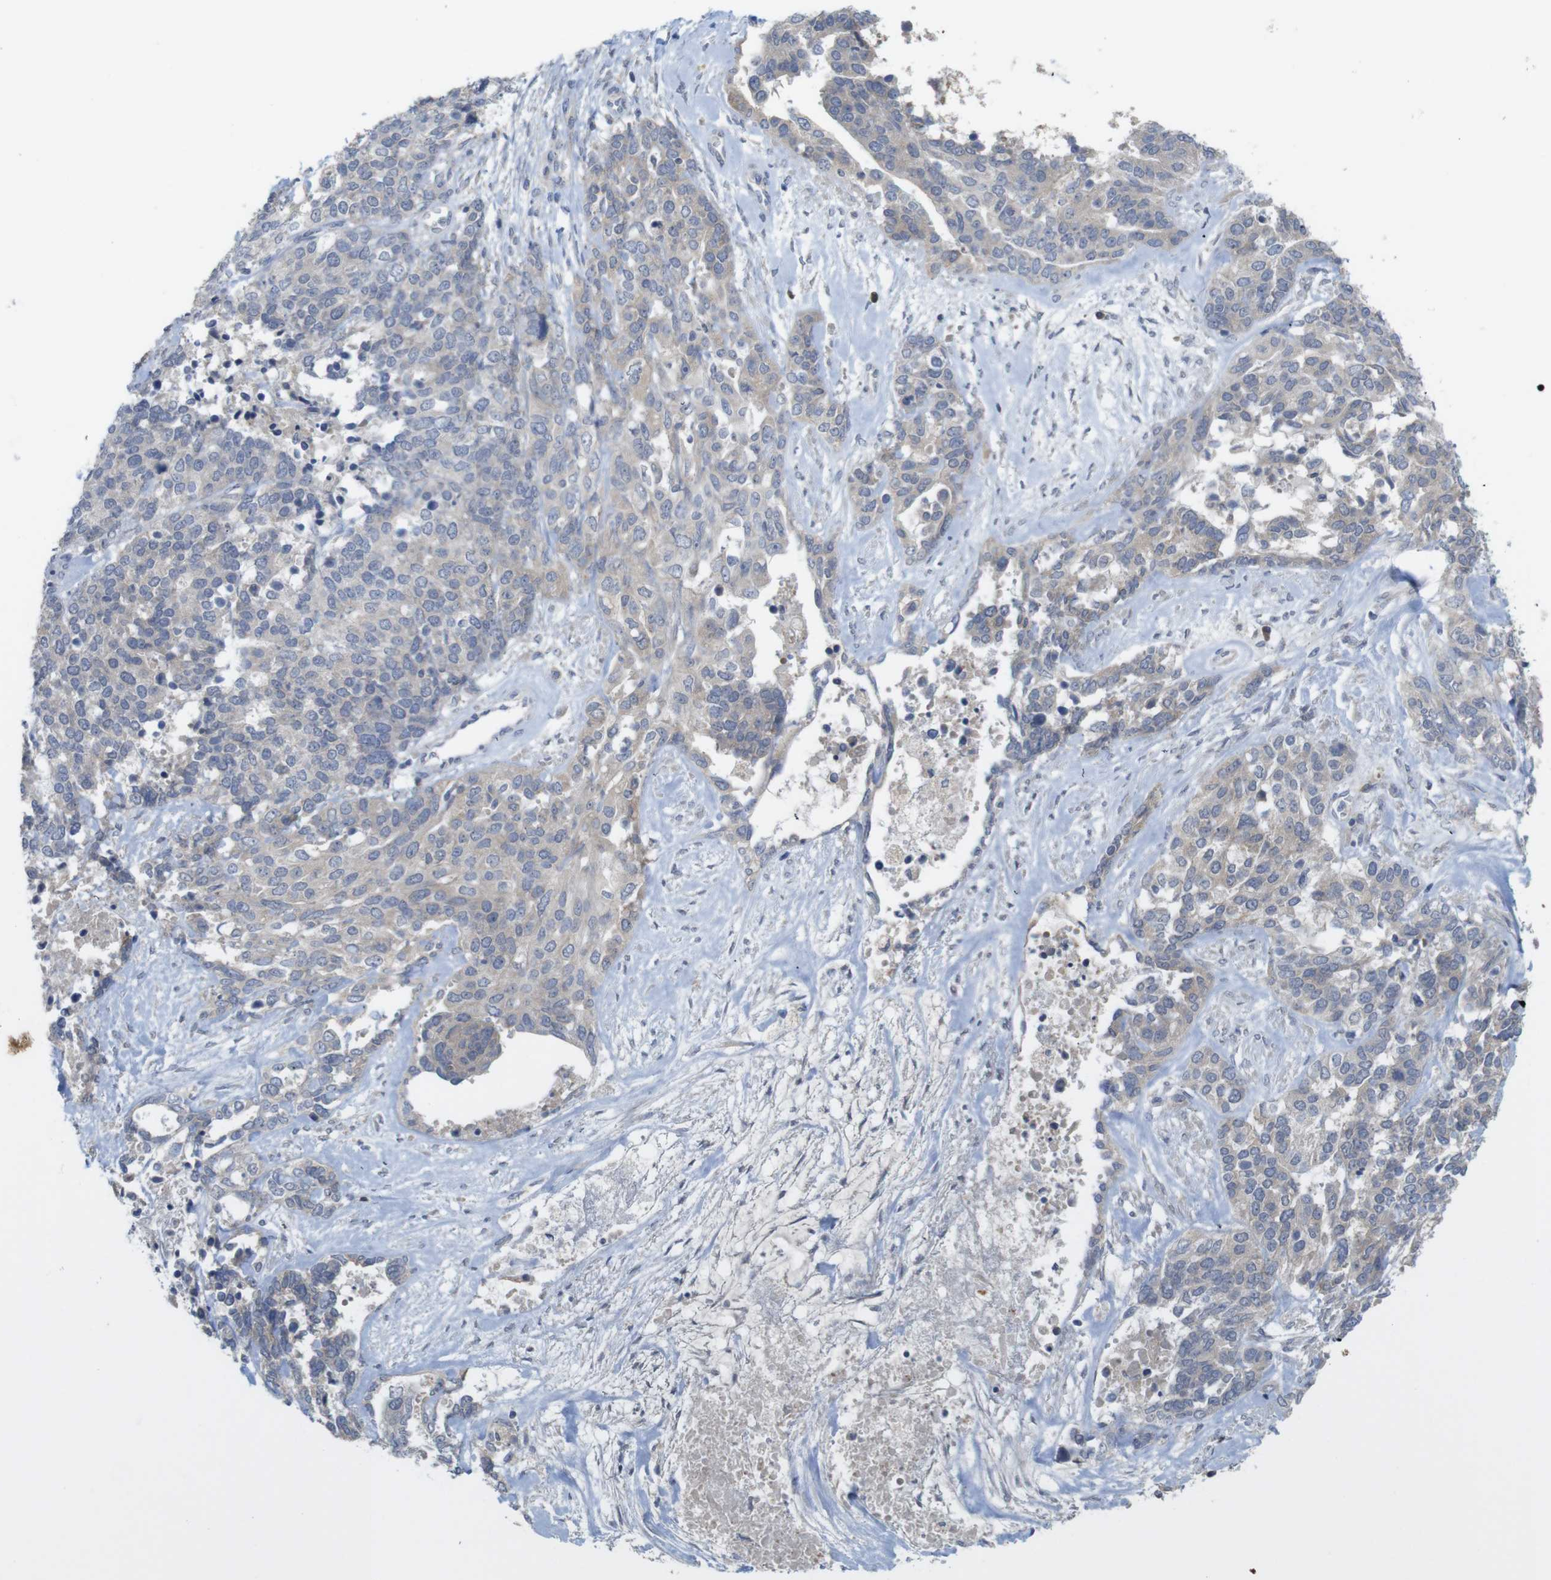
{"staining": {"intensity": "weak", "quantity": "25%-75%", "location": "cytoplasmic/membranous"}, "tissue": "ovarian cancer", "cell_type": "Tumor cells", "image_type": "cancer", "snomed": [{"axis": "morphology", "description": "Cystadenocarcinoma, serous, NOS"}, {"axis": "topography", "description": "Ovary"}], "caption": "IHC of human ovarian cancer (serous cystadenocarcinoma) reveals low levels of weak cytoplasmic/membranous staining in approximately 25%-75% of tumor cells.", "gene": "BCAR3", "patient": {"sex": "female", "age": 44}}